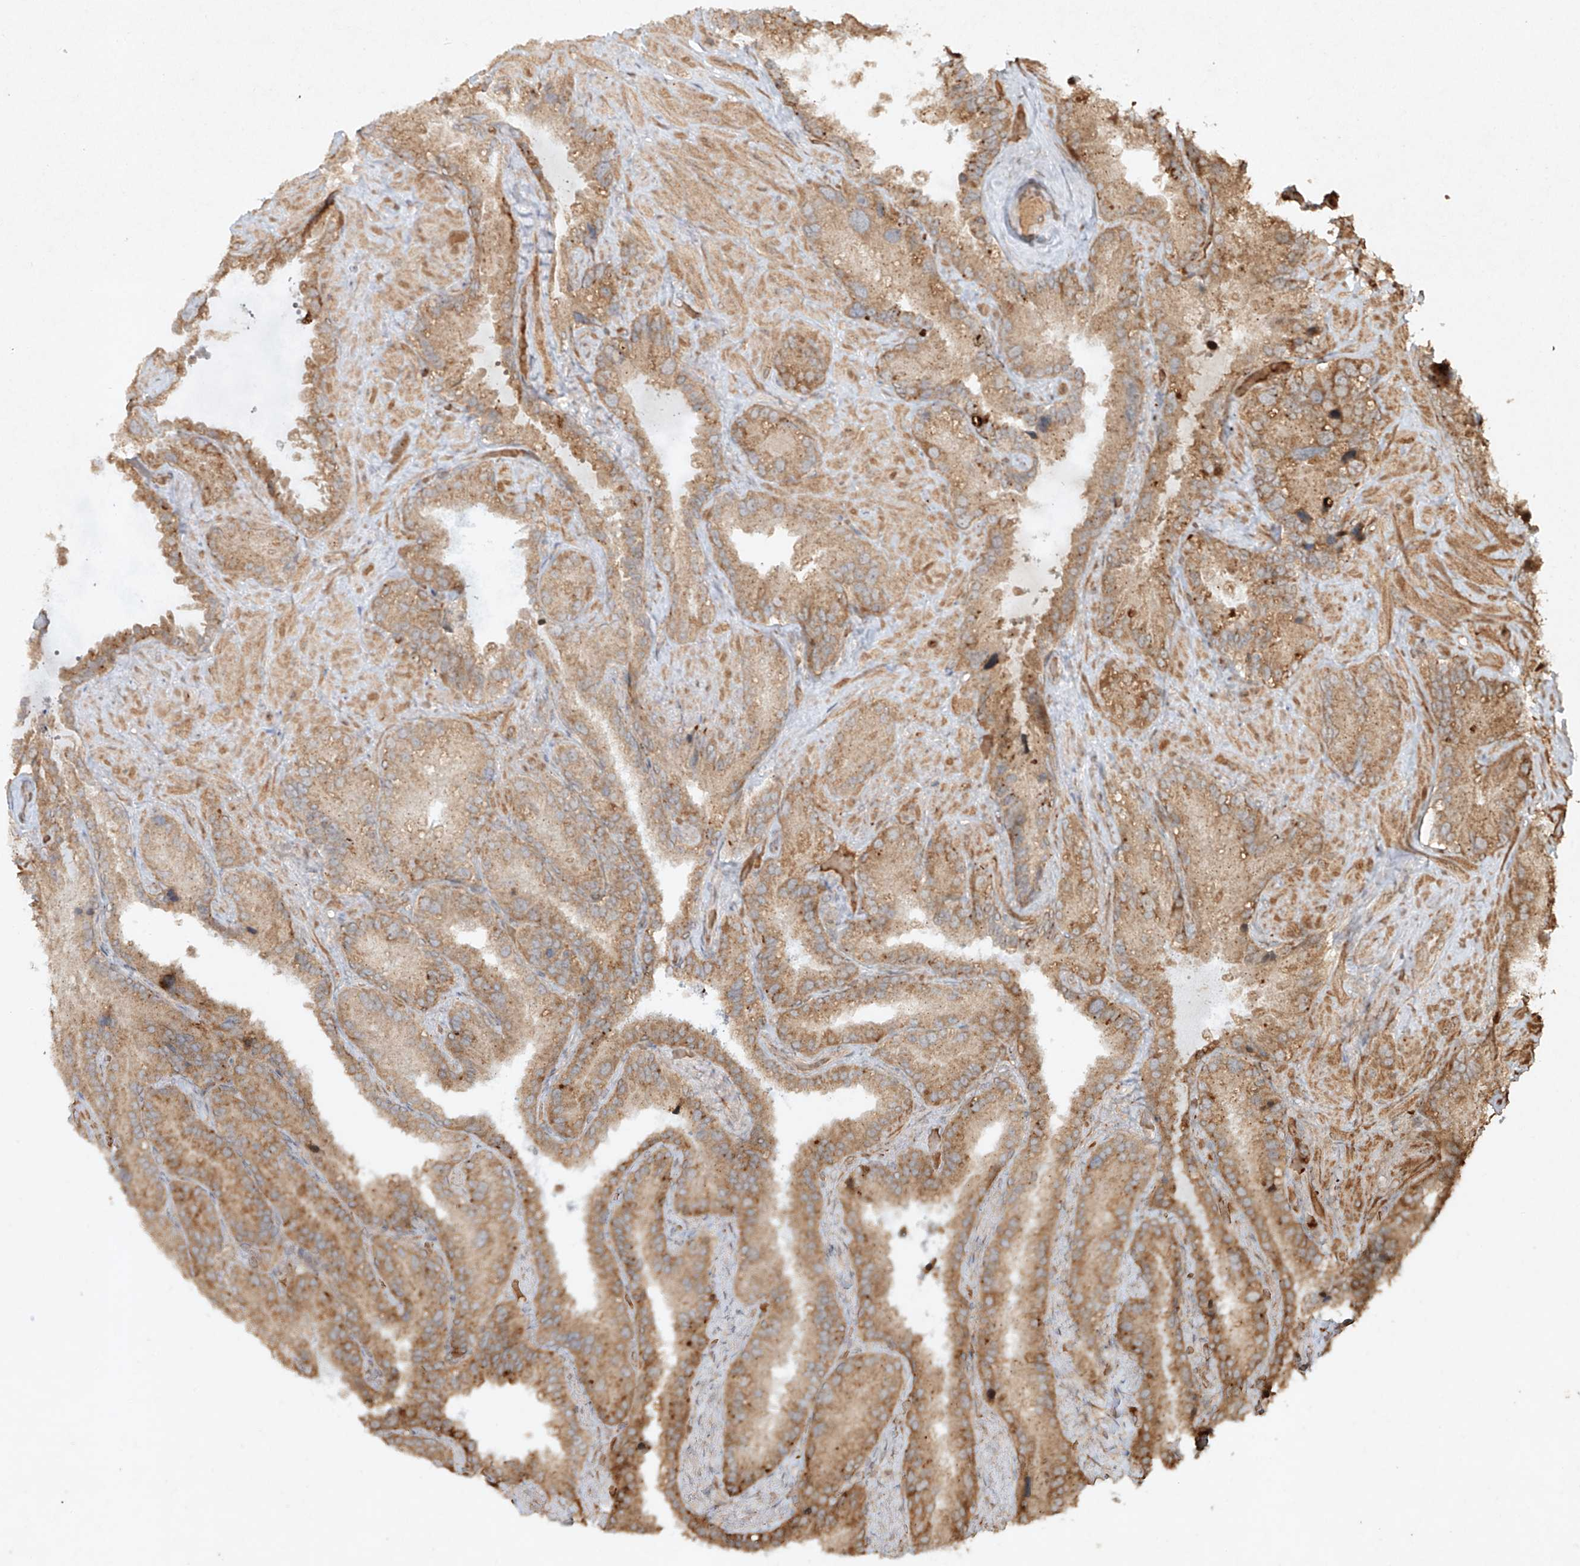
{"staining": {"intensity": "moderate", "quantity": "25%-75%", "location": "cytoplasmic/membranous"}, "tissue": "seminal vesicle", "cell_type": "Glandular cells", "image_type": "normal", "snomed": [{"axis": "morphology", "description": "Normal tissue, NOS"}, {"axis": "topography", "description": "Prostate"}, {"axis": "topography", "description": "Seminal veicle"}], "caption": "The image exhibits immunohistochemical staining of unremarkable seminal vesicle. There is moderate cytoplasmic/membranous staining is present in about 25%-75% of glandular cells. The staining was performed using DAB (3,3'-diaminobenzidine), with brown indicating positive protein expression. Nuclei are stained blue with hematoxylin.", "gene": "CYYR1", "patient": {"sex": "male", "age": 68}}